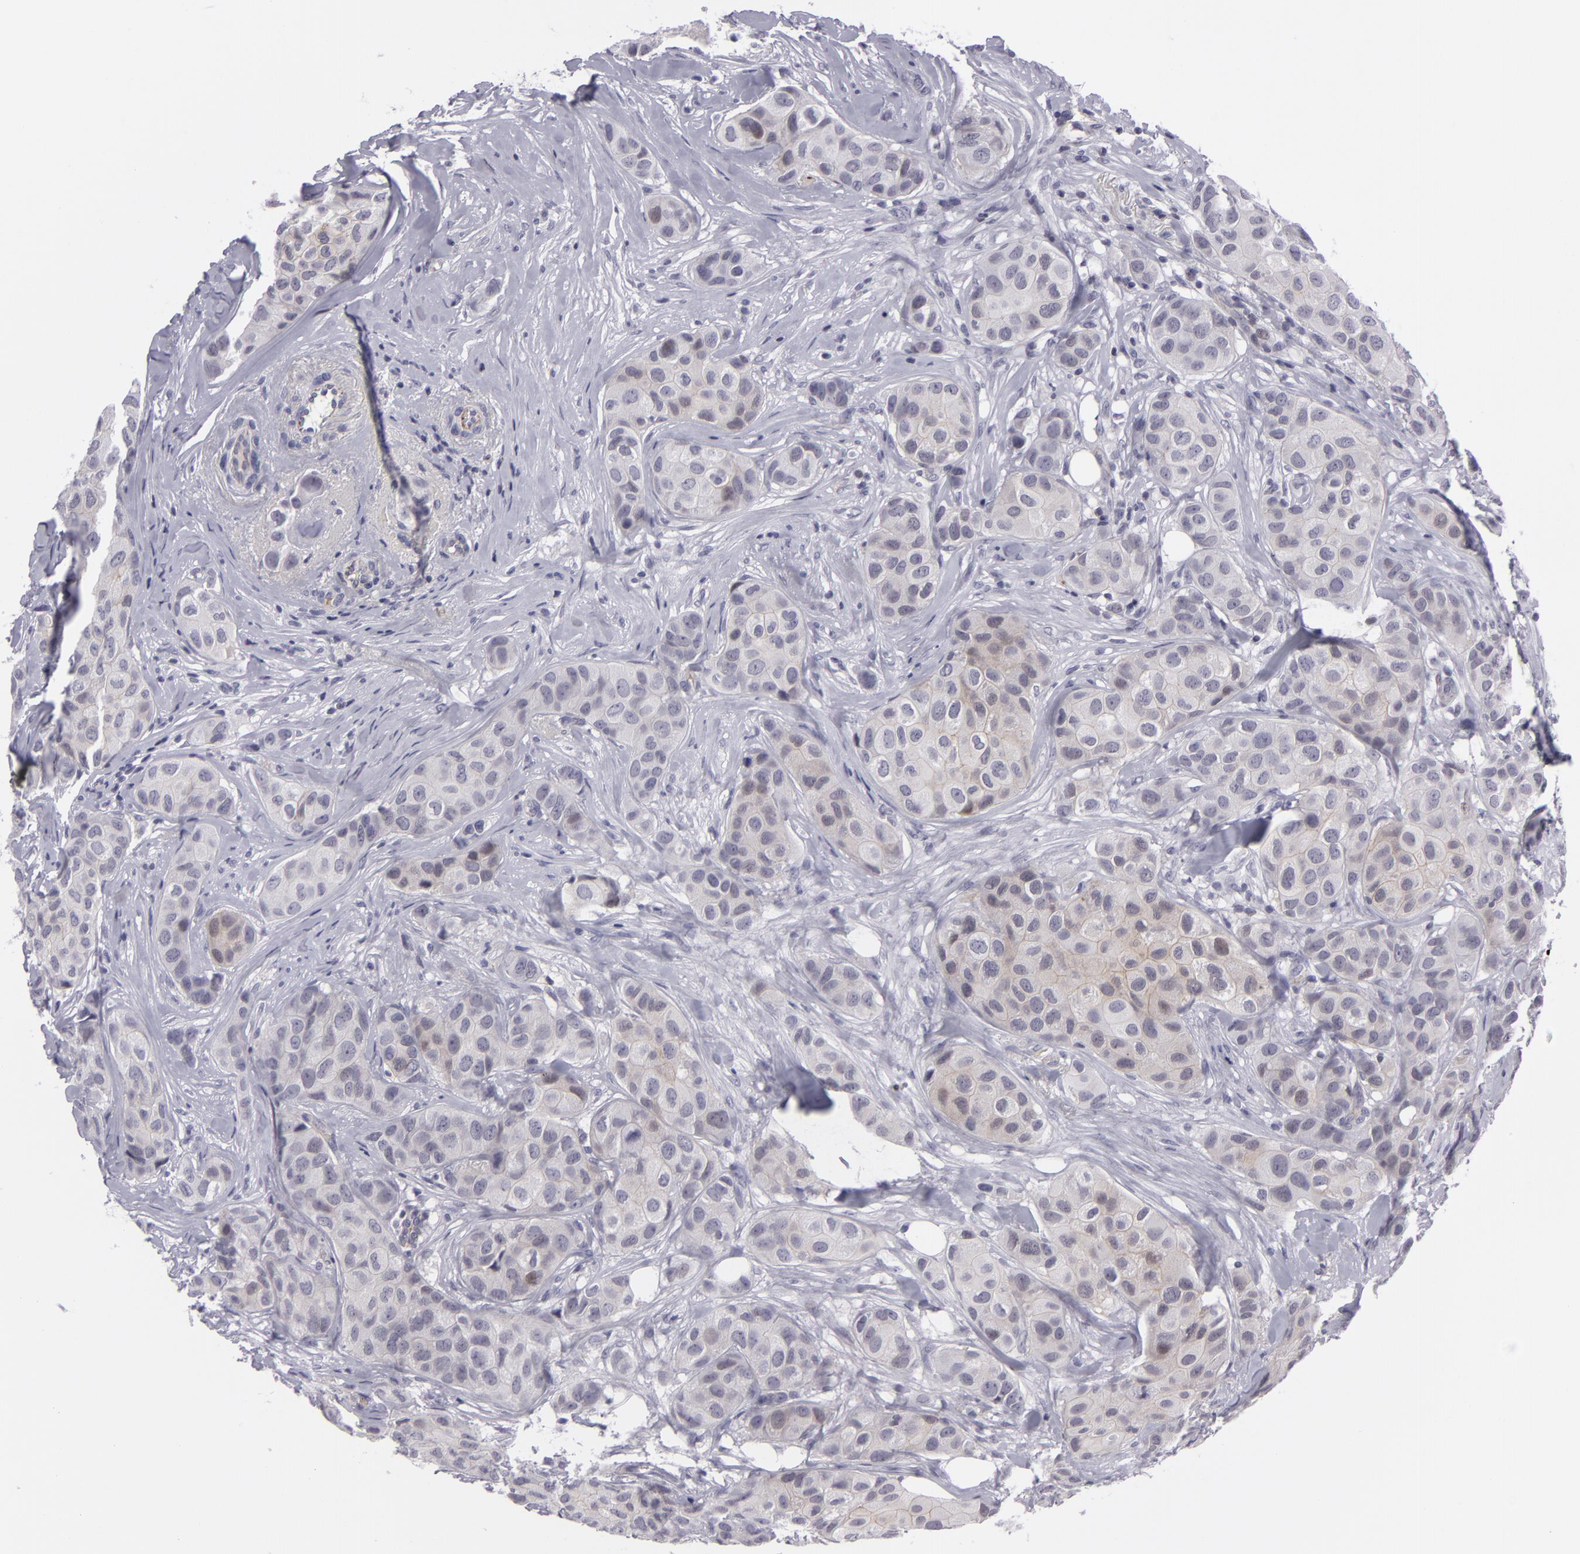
{"staining": {"intensity": "weak", "quantity": "<25%", "location": "cytoplasmic/membranous"}, "tissue": "breast cancer", "cell_type": "Tumor cells", "image_type": "cancer", "snomed": [{"axis": "morphology", "description": "Duct carcinoma"}, {"axis": "topography", "description": "Breast"}], "caption": "The immunohistochemistry photomicrograph has no significant positivity in tumor cells of breast cancer tissue.", "gene": "CTNNB1", "patient": {"sex": "female", "age": 68}}